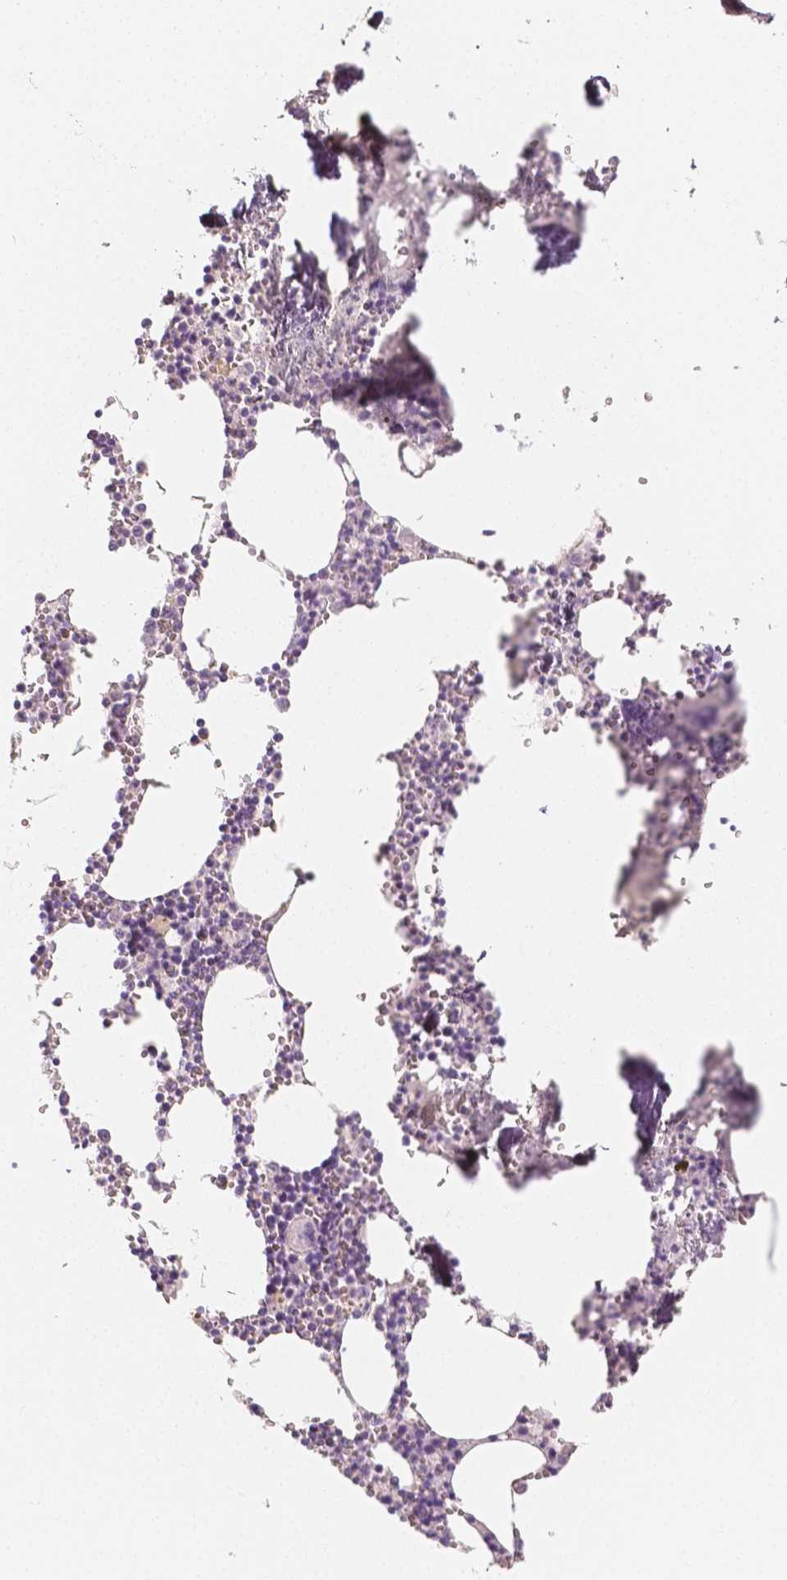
{"staining": {"intensity": "moderate", "quantity": "<25%", "location": "cytoplasmic/membranous,nuclear"}, "tissue": "bone marrow", "cell_type": "Hematopoietic cells", "image_type": "normal", "snomed": [{"axis": "morphology", "description": "Normal tissue, NOS"}, {"axis": "topography", "description": "Bone marrow"}], "caption": "Normal bone marrow exhibits moderate cytoplasmic/membranous,nuclear expression in approximately <25% of hematopoietic cells The staining is performed using DAB brown chromogen to label protein expression. The nuclei are counter-stained blue using hematoxylin..", "gene": "NECAB2", "patient": {"sex": "male", "age": 54}}